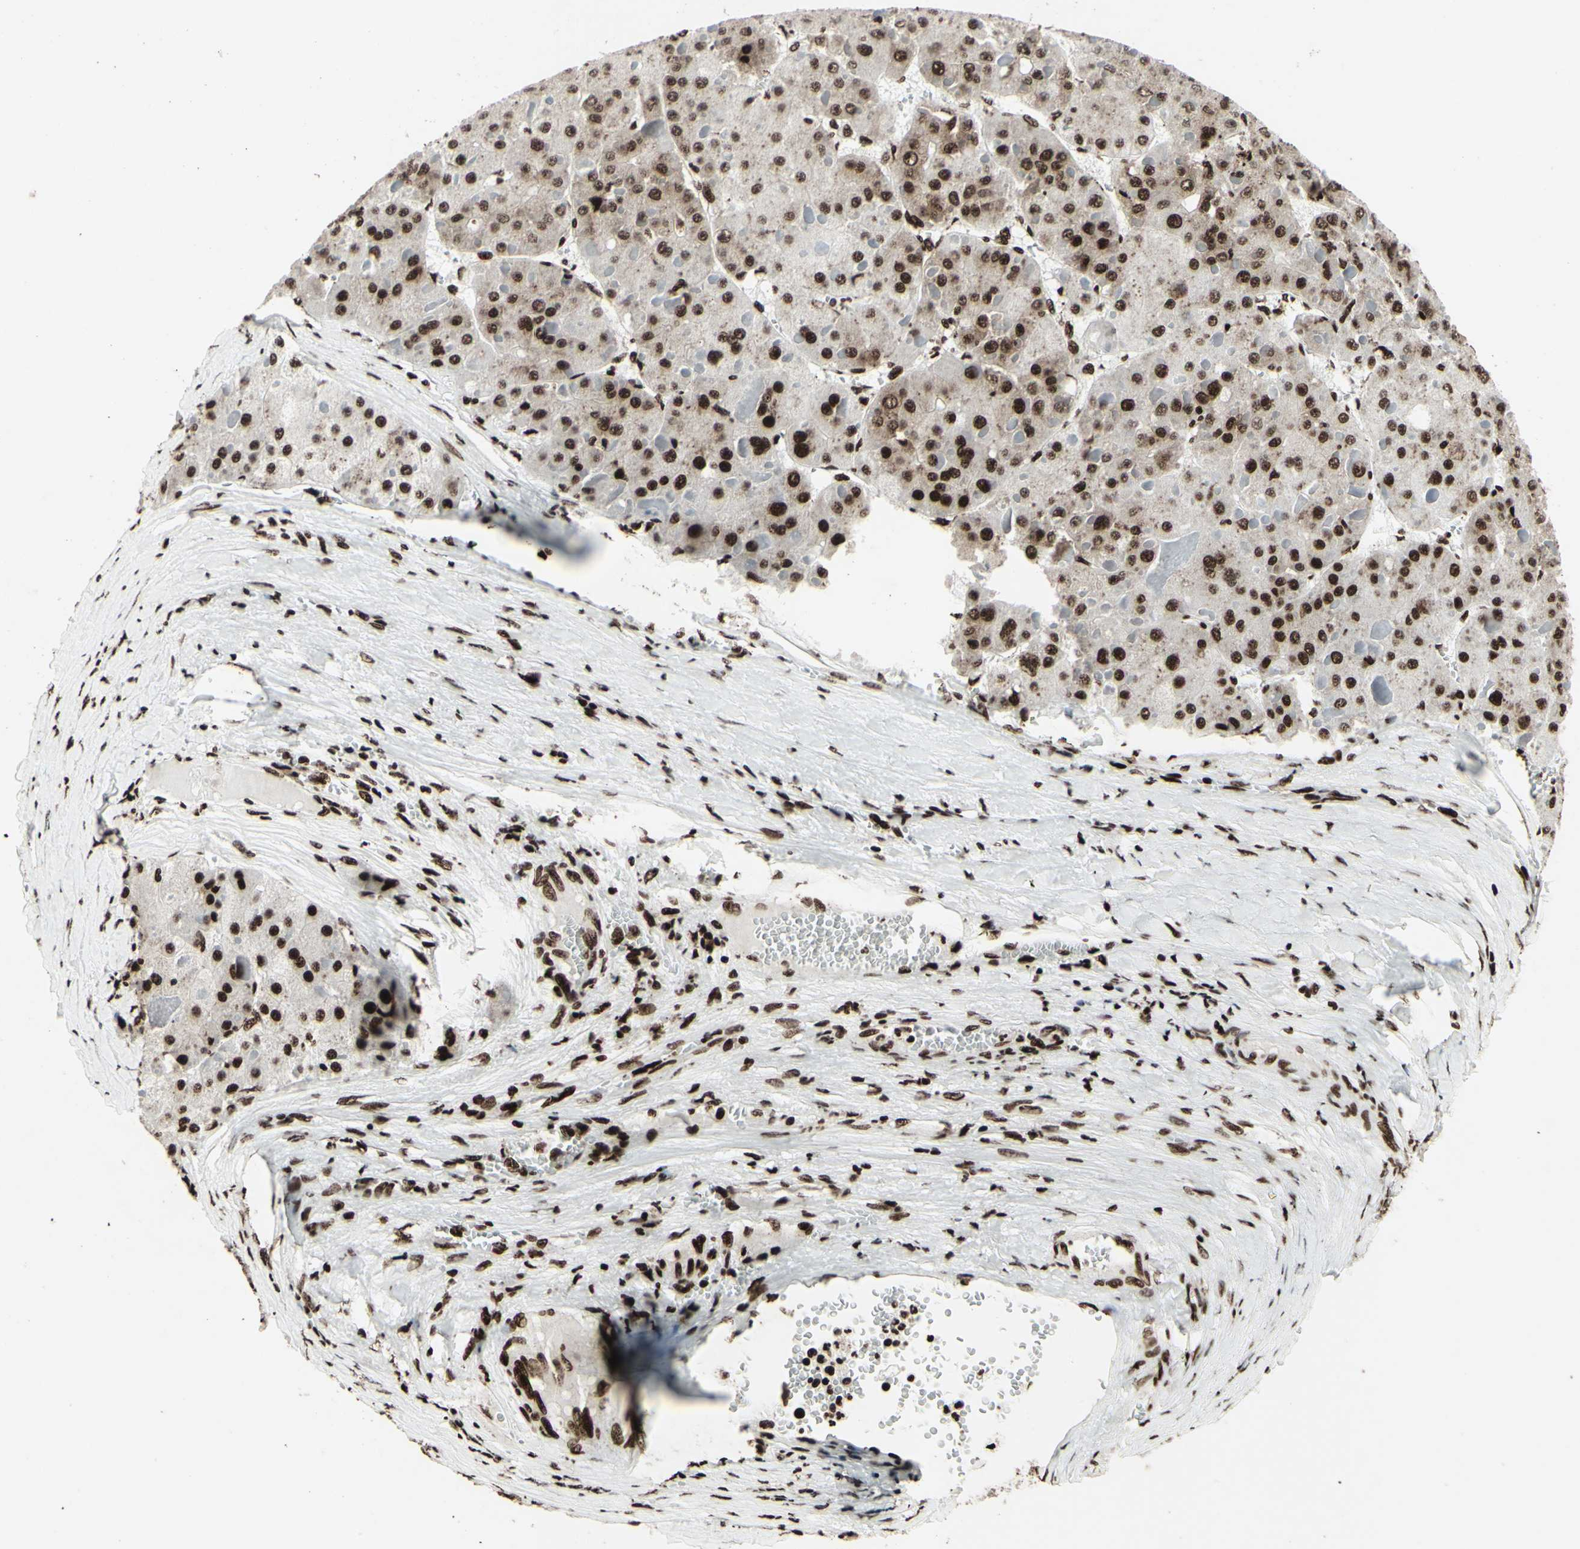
{"staining": {"intensity": "moderate", "quantity": ">75%", "location": "nuclear"}, "tissue": "liver cancer", "cell_type": "Tumor cells", "image_type": "cancer", "snomed": [{"axis": "morphology", "description": "Carcinoma, Hepatocellular, NOS"}, {"axis": "topography", "description": "Liver"}], "caption": "A brown stain labels moderate nuclear staining of a protein in human liver cancer tumor cells.", "gene": "U2AF2", "patient": {"sex": "female", "age": 73}}